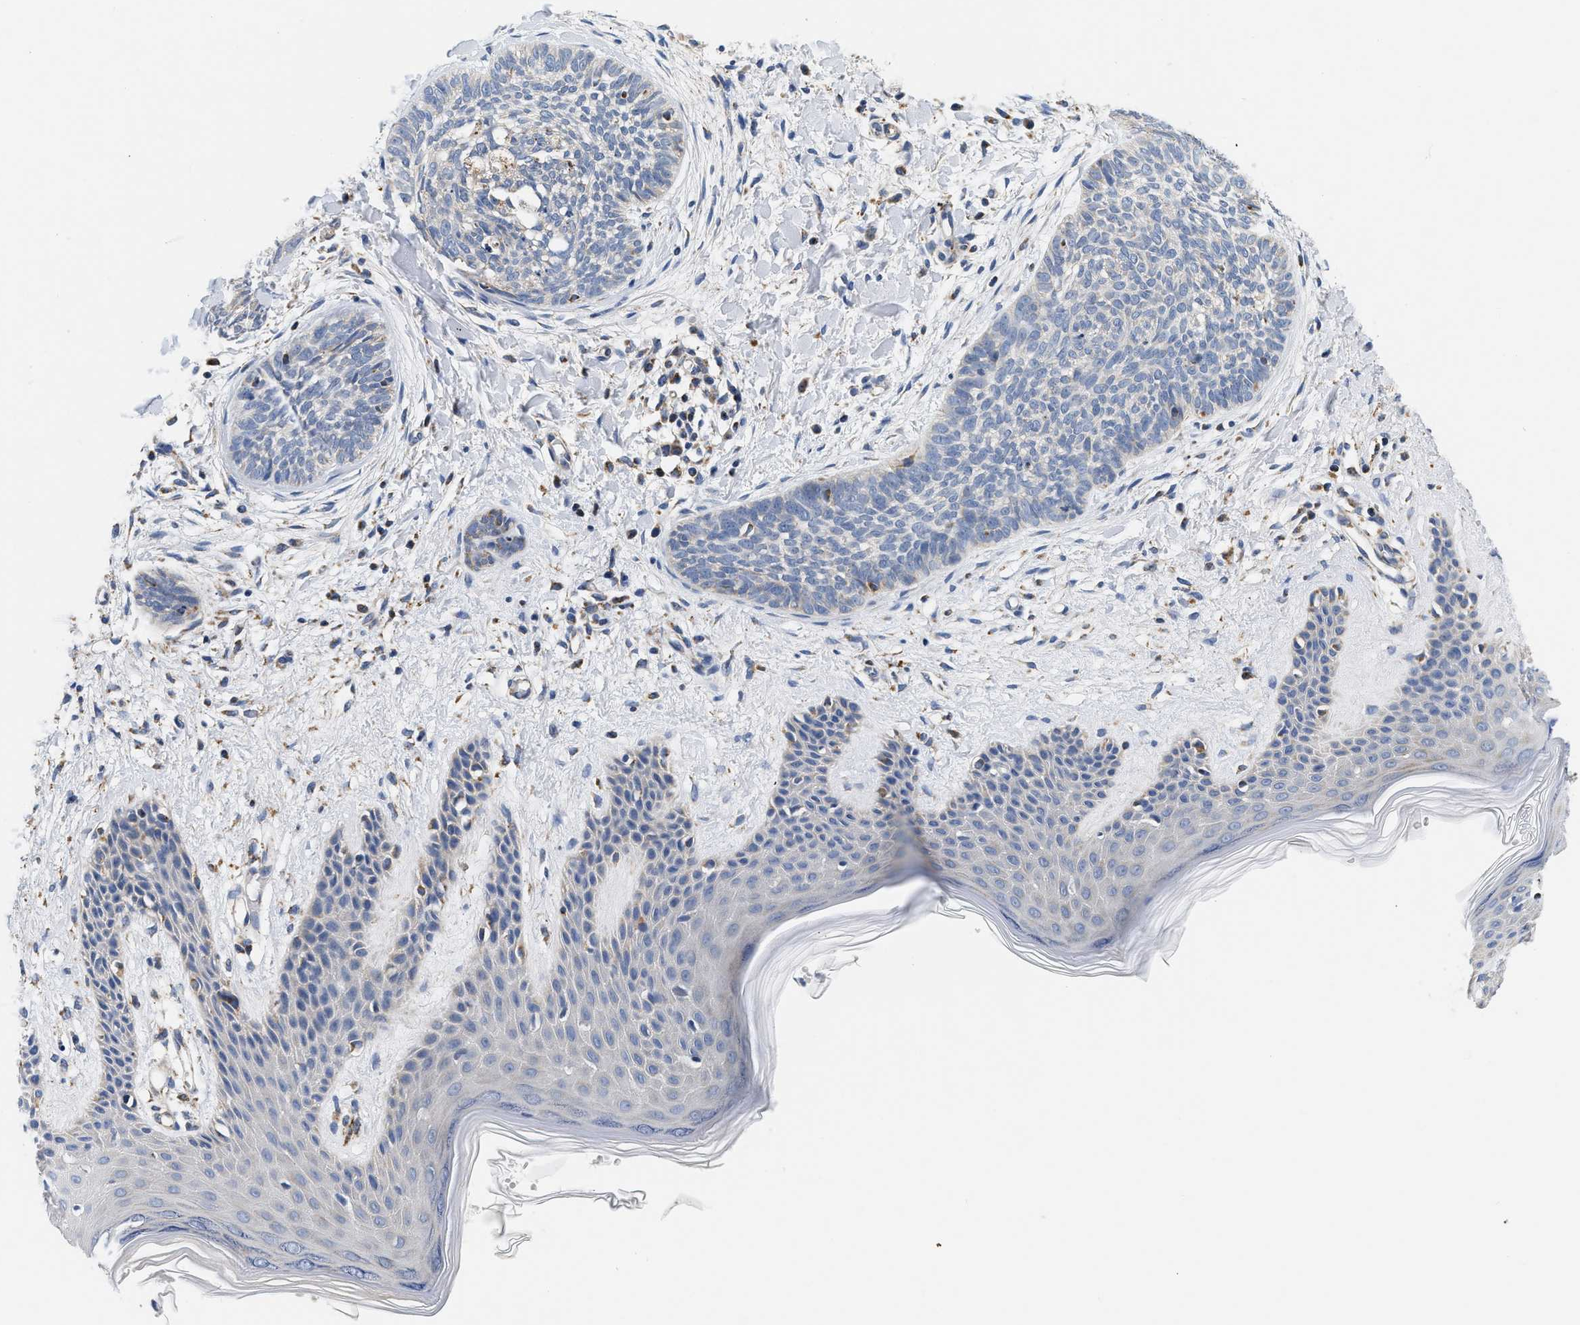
{"staining": {"intensity": "negative", "quantity": "none", "location": "none"}, "tissue": "skin cancer", "cell_type": "Tumor cells", "image_type": "cancer", "snomed": [{"axis": "morphology", "description": "Basal cell carcinoma"}, {"axis": "topography", "description": "Skin"}], "caption": "Skin cancer was stained to show a protein in brown. There is no significant positivity in tumor cells. The staining was performed using DAB to visualize the protein expression in brown, while the nuclei were stained in blue with hematoxylin (Magnification: 20x).", "gene": "PDP1", "patient": {"sex": "female", "age": 59}}